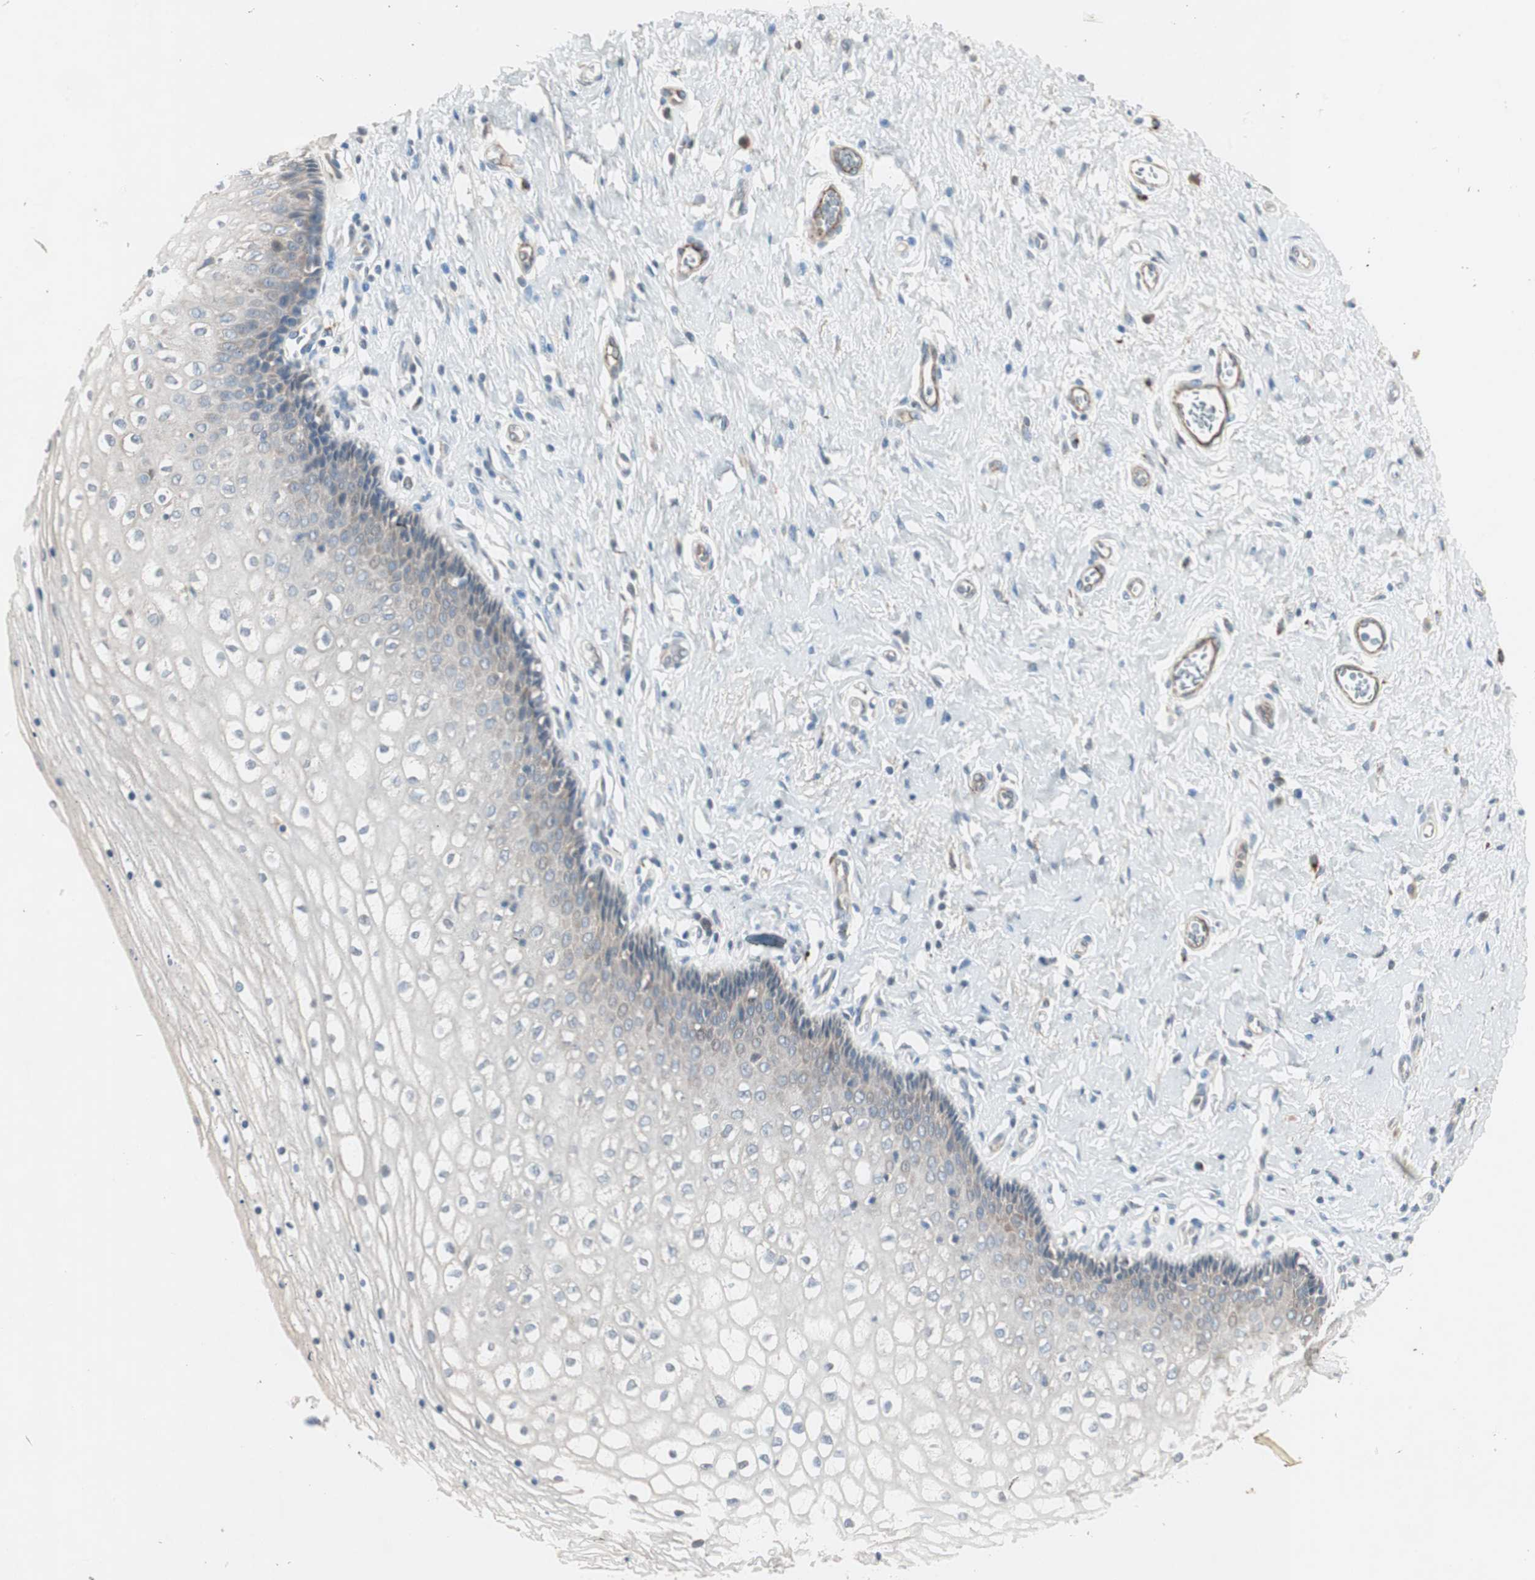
{"staining": {"intensity": "weak", "quantity": "25%-75%", "location": "cytoplasmic/membranous"}, "tissue": "vagina", "cell_type": "Squamous epithelial cells", "image_type": "normal", "snomed": [{"axis": "morphology", "description": "Normal tissue, NOS"}, {"axis": "topography", "description": "Soft tissue"}, {"axis": "topography", "description": "Vagina"}], "caption": "Immunohistochemistry image of unremarkable vagina: human vagina stained using immunohistochemistry (IHC) exhibits low levels of weak protein expression localized specifically in the cytoplasmic/membranous of squamous epithelial cells, appearing as a cytoplasmic/membranous brown color.", "gene": "FGFR4", "patient": {"sex": "female", "age": 61}}